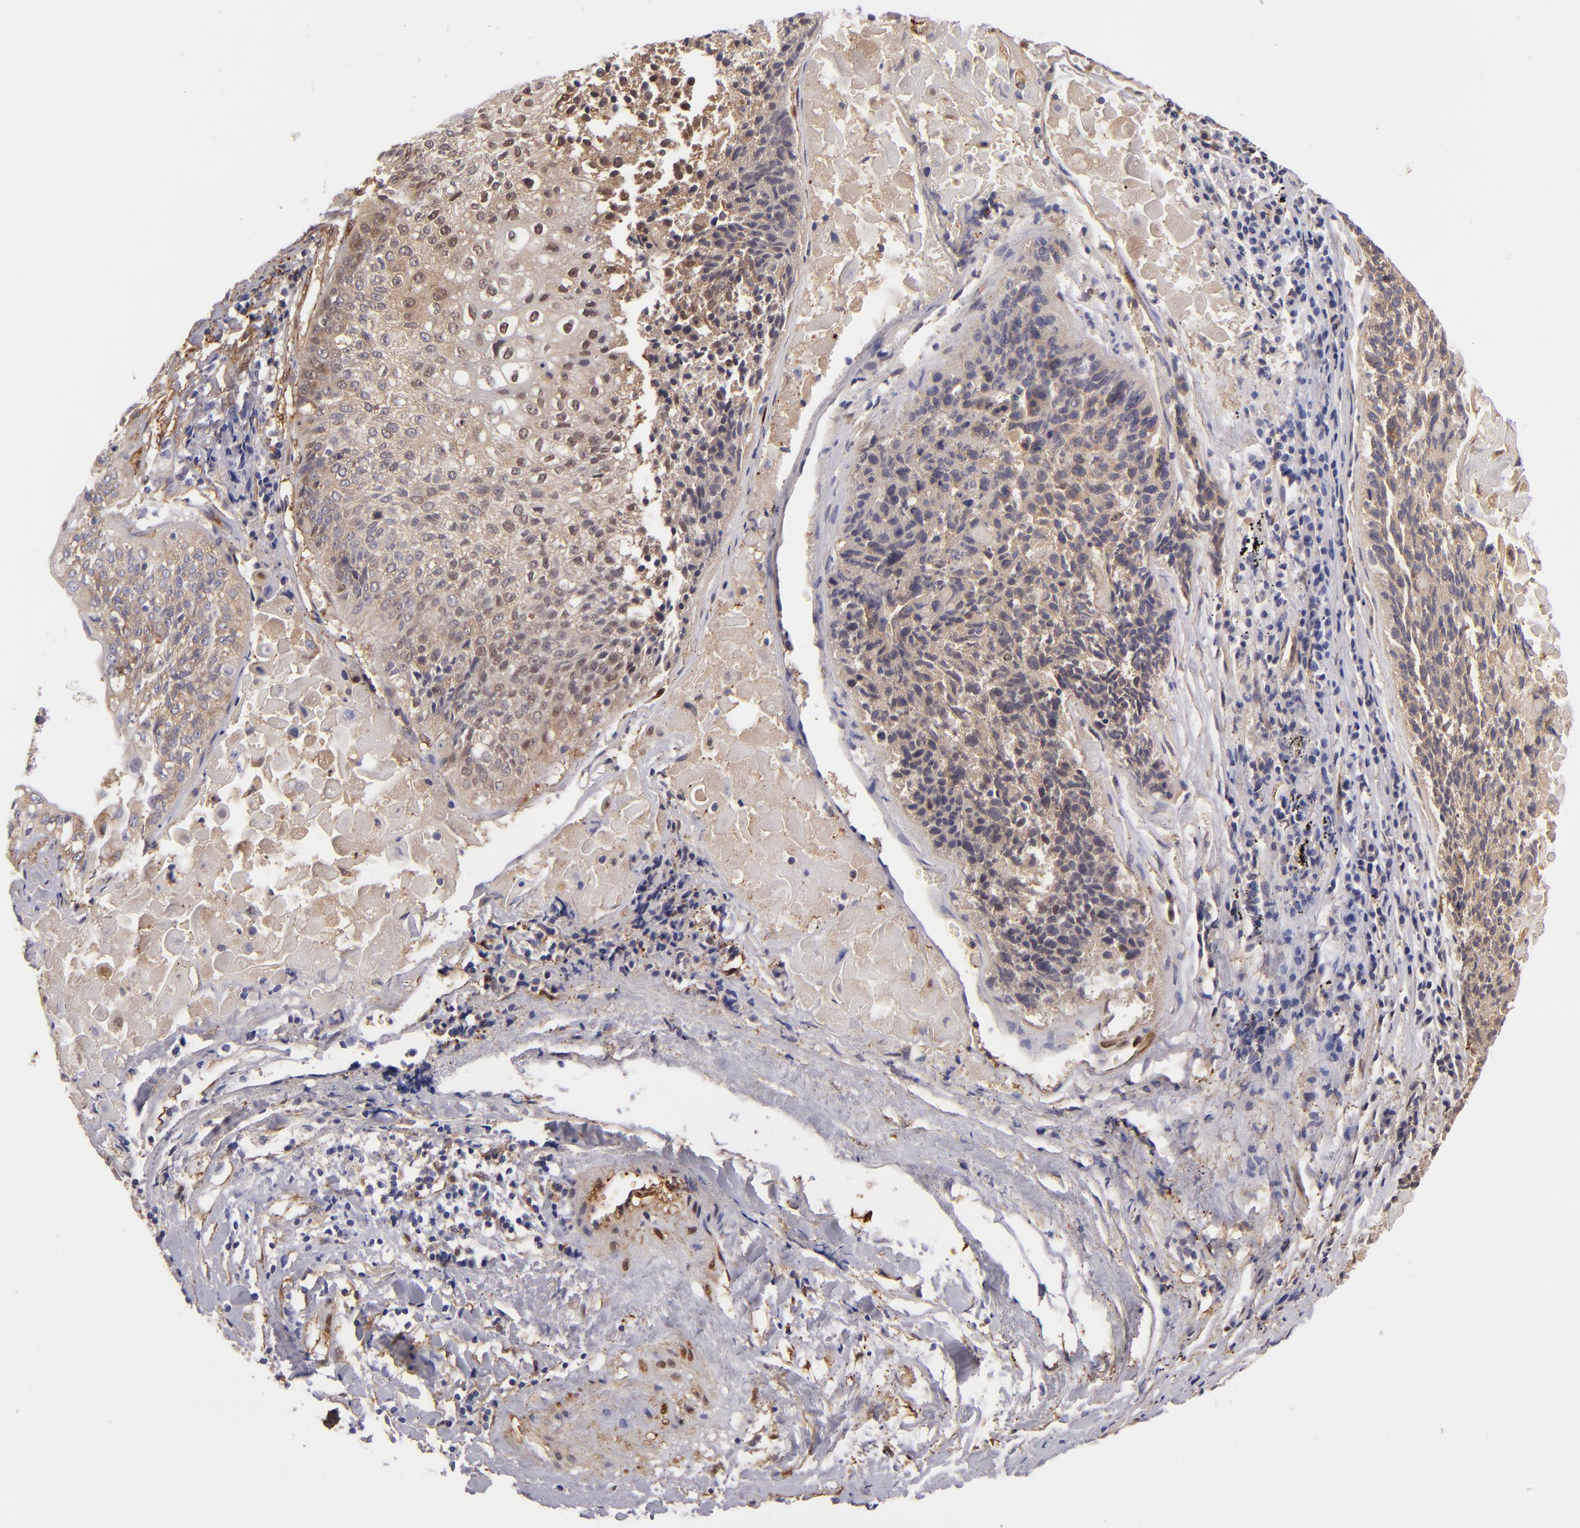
{"staining": {"intensity": "moderate", "quantity": ">75%", "location": "cytoplasmic/membranous"}, "tissue": "lung cancer", "cell_type": "Tumor cells", "image_type": "cancer", "snomed": [{"axis": "morphology", "description": "Adenocarcinoma, NOS"}, {"axis": "topography", "description": "Lung"}], "caption": "IHC histopathology image of lung adenocarcinoma stained for a protein (brown), which shows medium levels of moderate cytoplasmic/membranous staining in about >75% of tumor cells.", "gene": "VCL", "patient": {"sex": "male", "age": 60}}